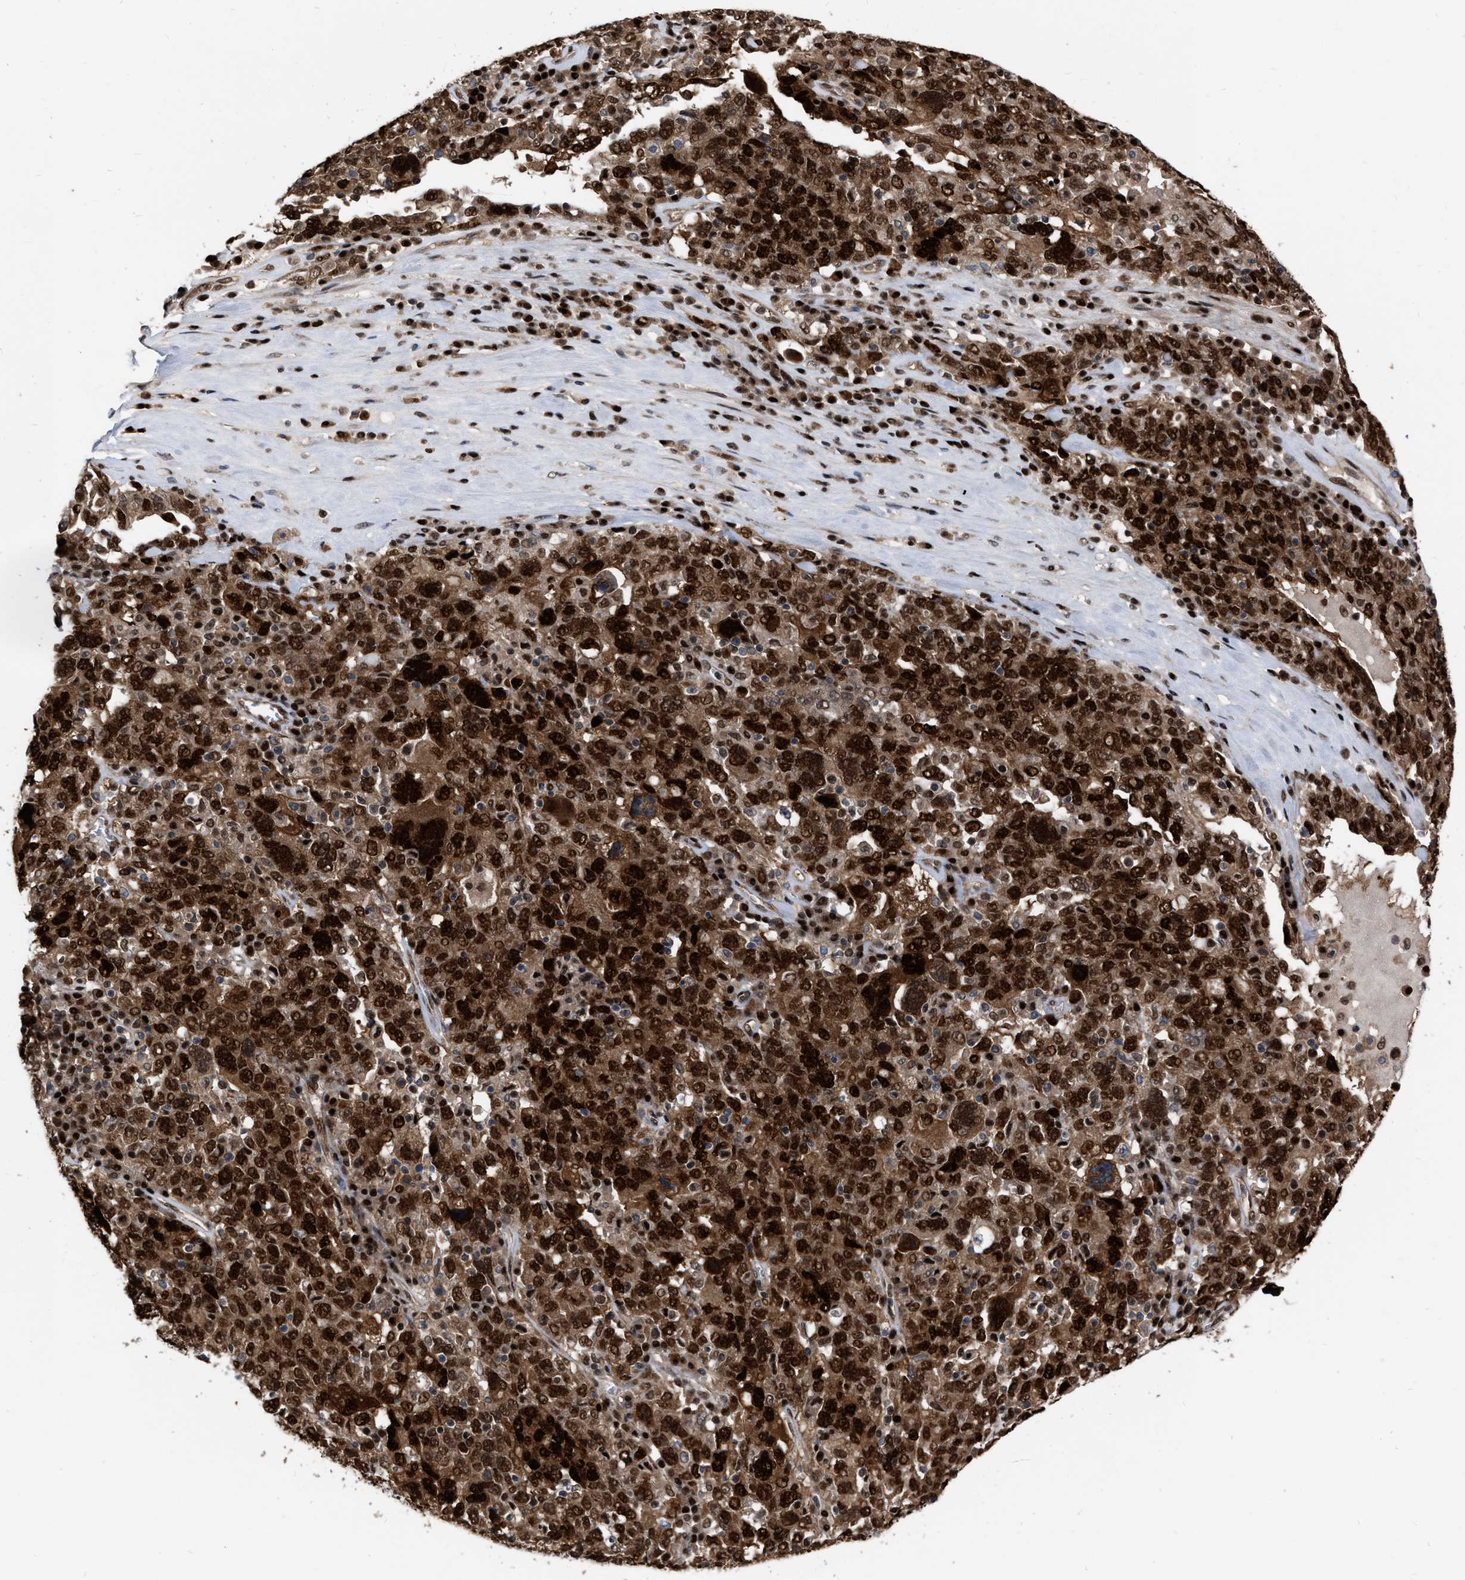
{"staining": {"intensity": "strong", "quantity": ">75%", "location": "cytoplasmic/membranous,nuclear"}, "tissue": "ovarian cancer", "cell_type": "Tumor cells", "image_type": "cancer", "snomed": [{"axis": "morphology", "description": "Carcinoma, endometroid"}, {"axis": "topography", "description": "Ovary"}], "caption": "Human ovarian cancer stained for a protein (brown) reveals strong cytoplasmic/membranous and nuclear positive positivity in approximately >75% of tumor cells.", "gene": "MDM4", "patient": {"sex": "female", "age": 62}}